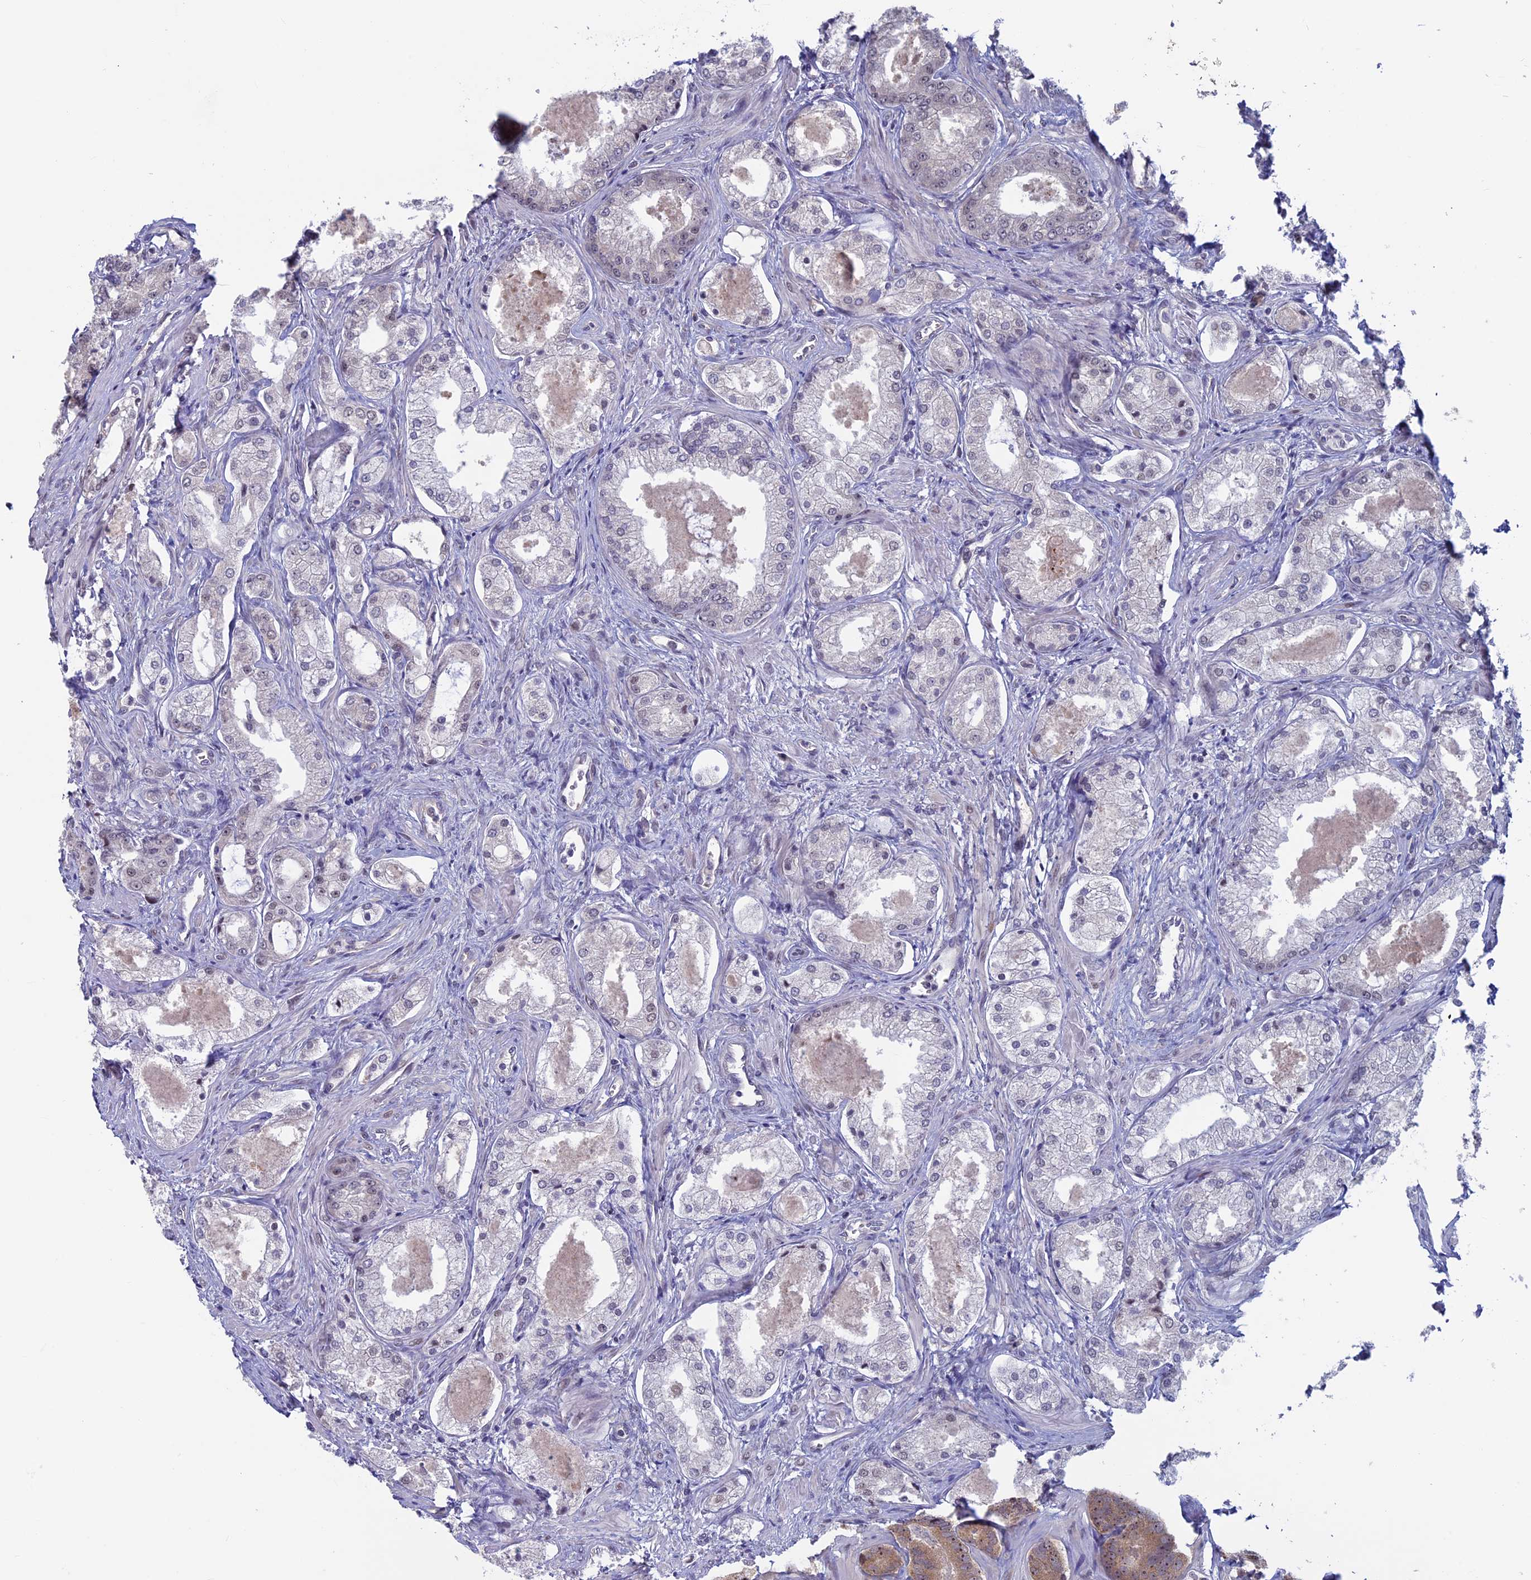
{"staining": {"intensity": "weak", "quantity": "<25%", "location": "nuclear"}, "tissue": "prostate cancer", "cell_type": "Tumor cells", "image_type": "cancer", "snomed": [{"axis": "morphology", "description": "Adenocarcinoma, Low grade"}, {"axis": "topography", "description": "Prostate"}], "caption": "Photomicrograph shows no significant protein positivity in tumor cells of low-grade adenocarcinoma (prostate).", "gene": "SPIRE1", "patient": {"sex": "male", "age": 68}}